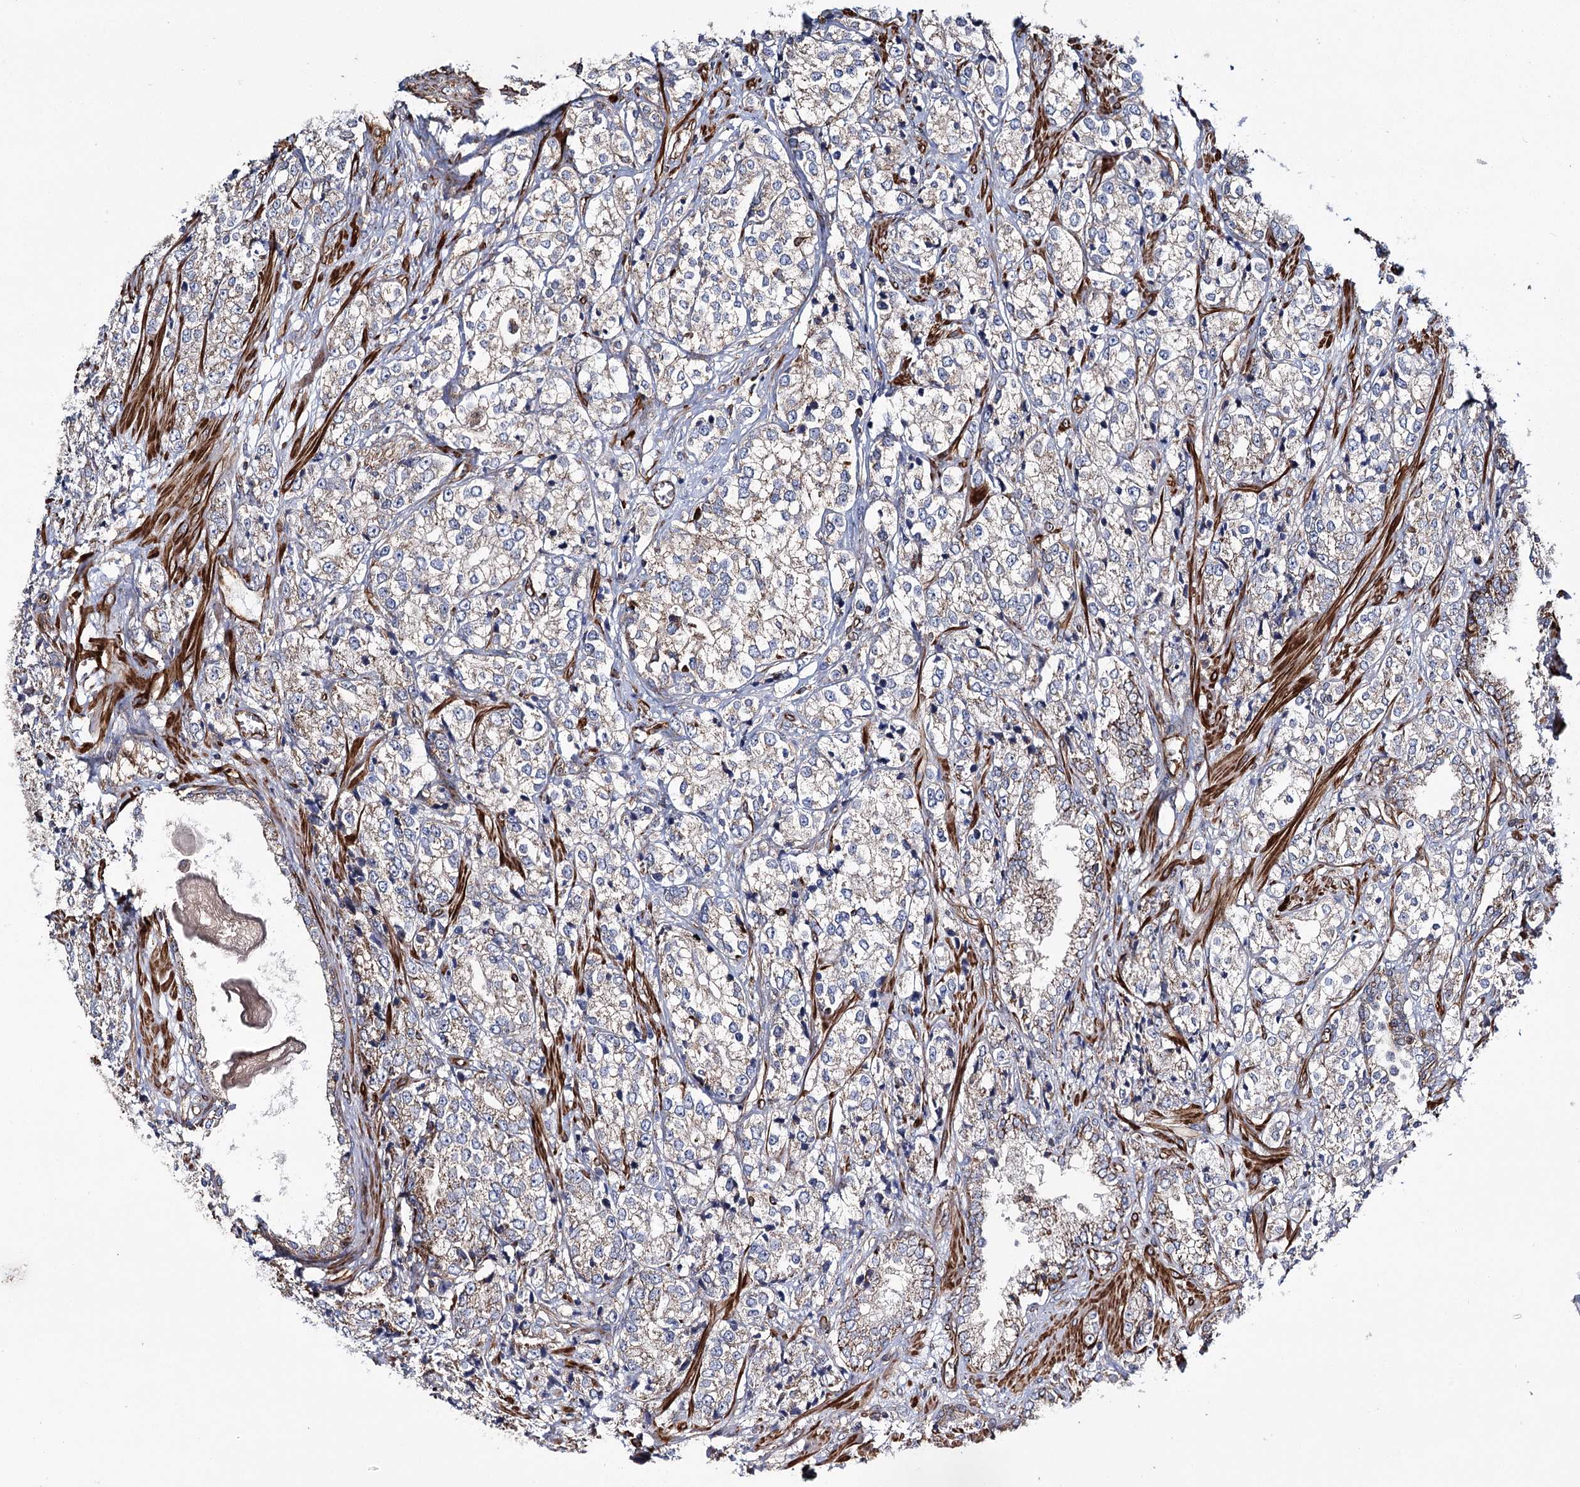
{"staining": {"intensity": "weak", "quantity": ">75%", "location": "cytoplasmic/membranous"}, "tissue": "prostate cancer", "cell_type": "Tumor cells", "image_type": "cancer", "snomed": [{"axis": "morphology", "description": "Adenocarcinoma, High grade"}, {"axis": "topography", "description": "Prostate"}], "caption": "A brown stain labels weak cytoplasmic/membranous positivity of a protein in prostate cancer tumor cells. The protein is stained brown, and the nuclei are stained in blue (DAB (3,3'-diaminobenzidine) IHC with brightfield microscopy, high magnification).", "gene": "THUMPD3", "patient": {"sex": "male", "age": 69}}